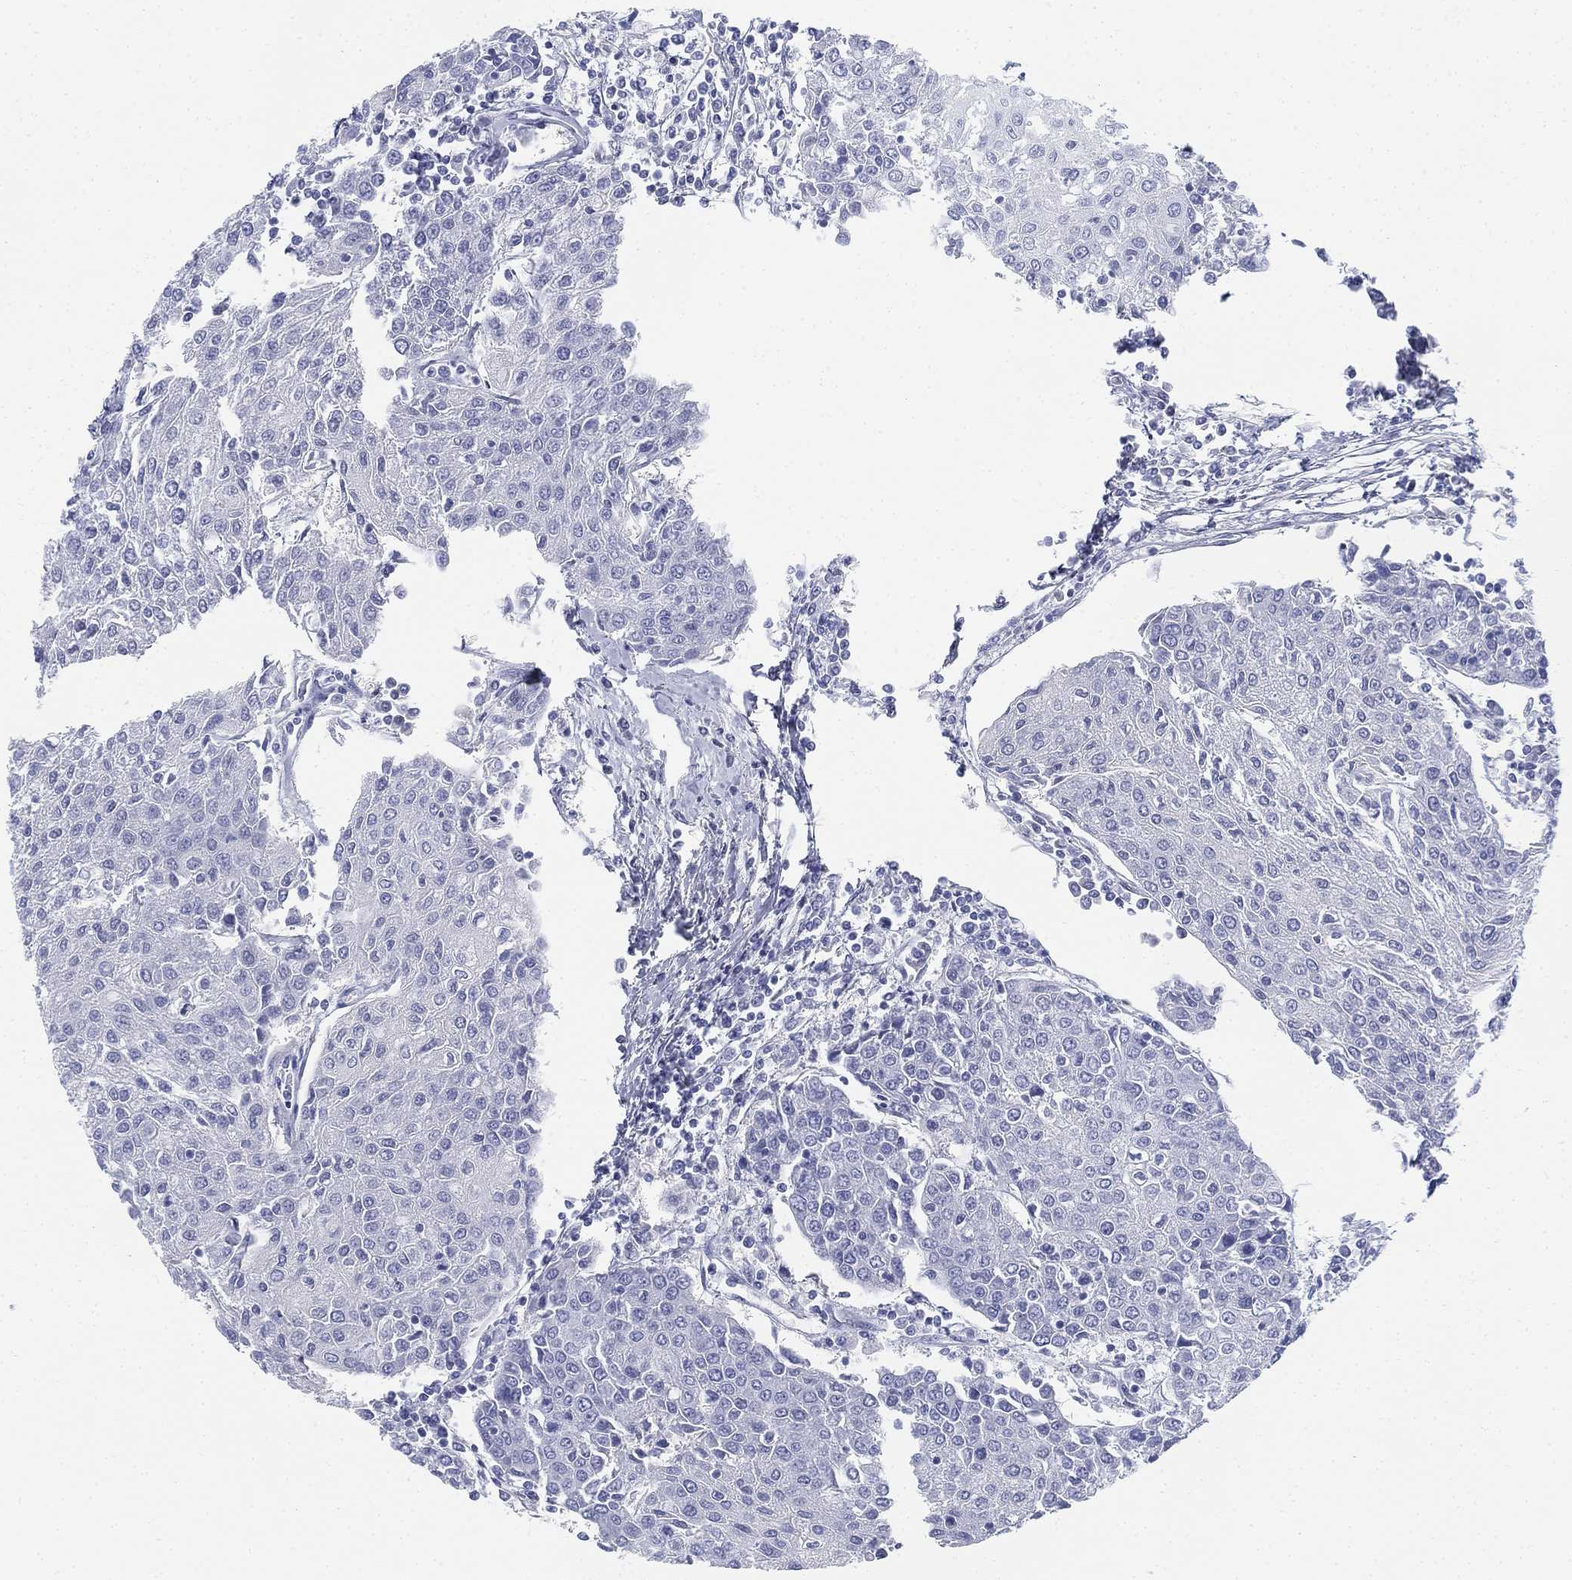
{"staining": {"intensity": "negative", "quantity": "none", "location": "none"}, "tissue": "urothelial cancer", "cell_type": "Tumor cells", "image_type": "cancer", "snomed": [{"axis": "morphology", "description": "Urothelial carcinoma, High grade"}, {"axis": "topography", "description": "Urinary bladder"}], "caption": "Tumor cells show no significant protein positivity in urothelial carcinoma (high-grade).", "gene": "GCNA", "patient": {"sex": "female", "age": 85}}